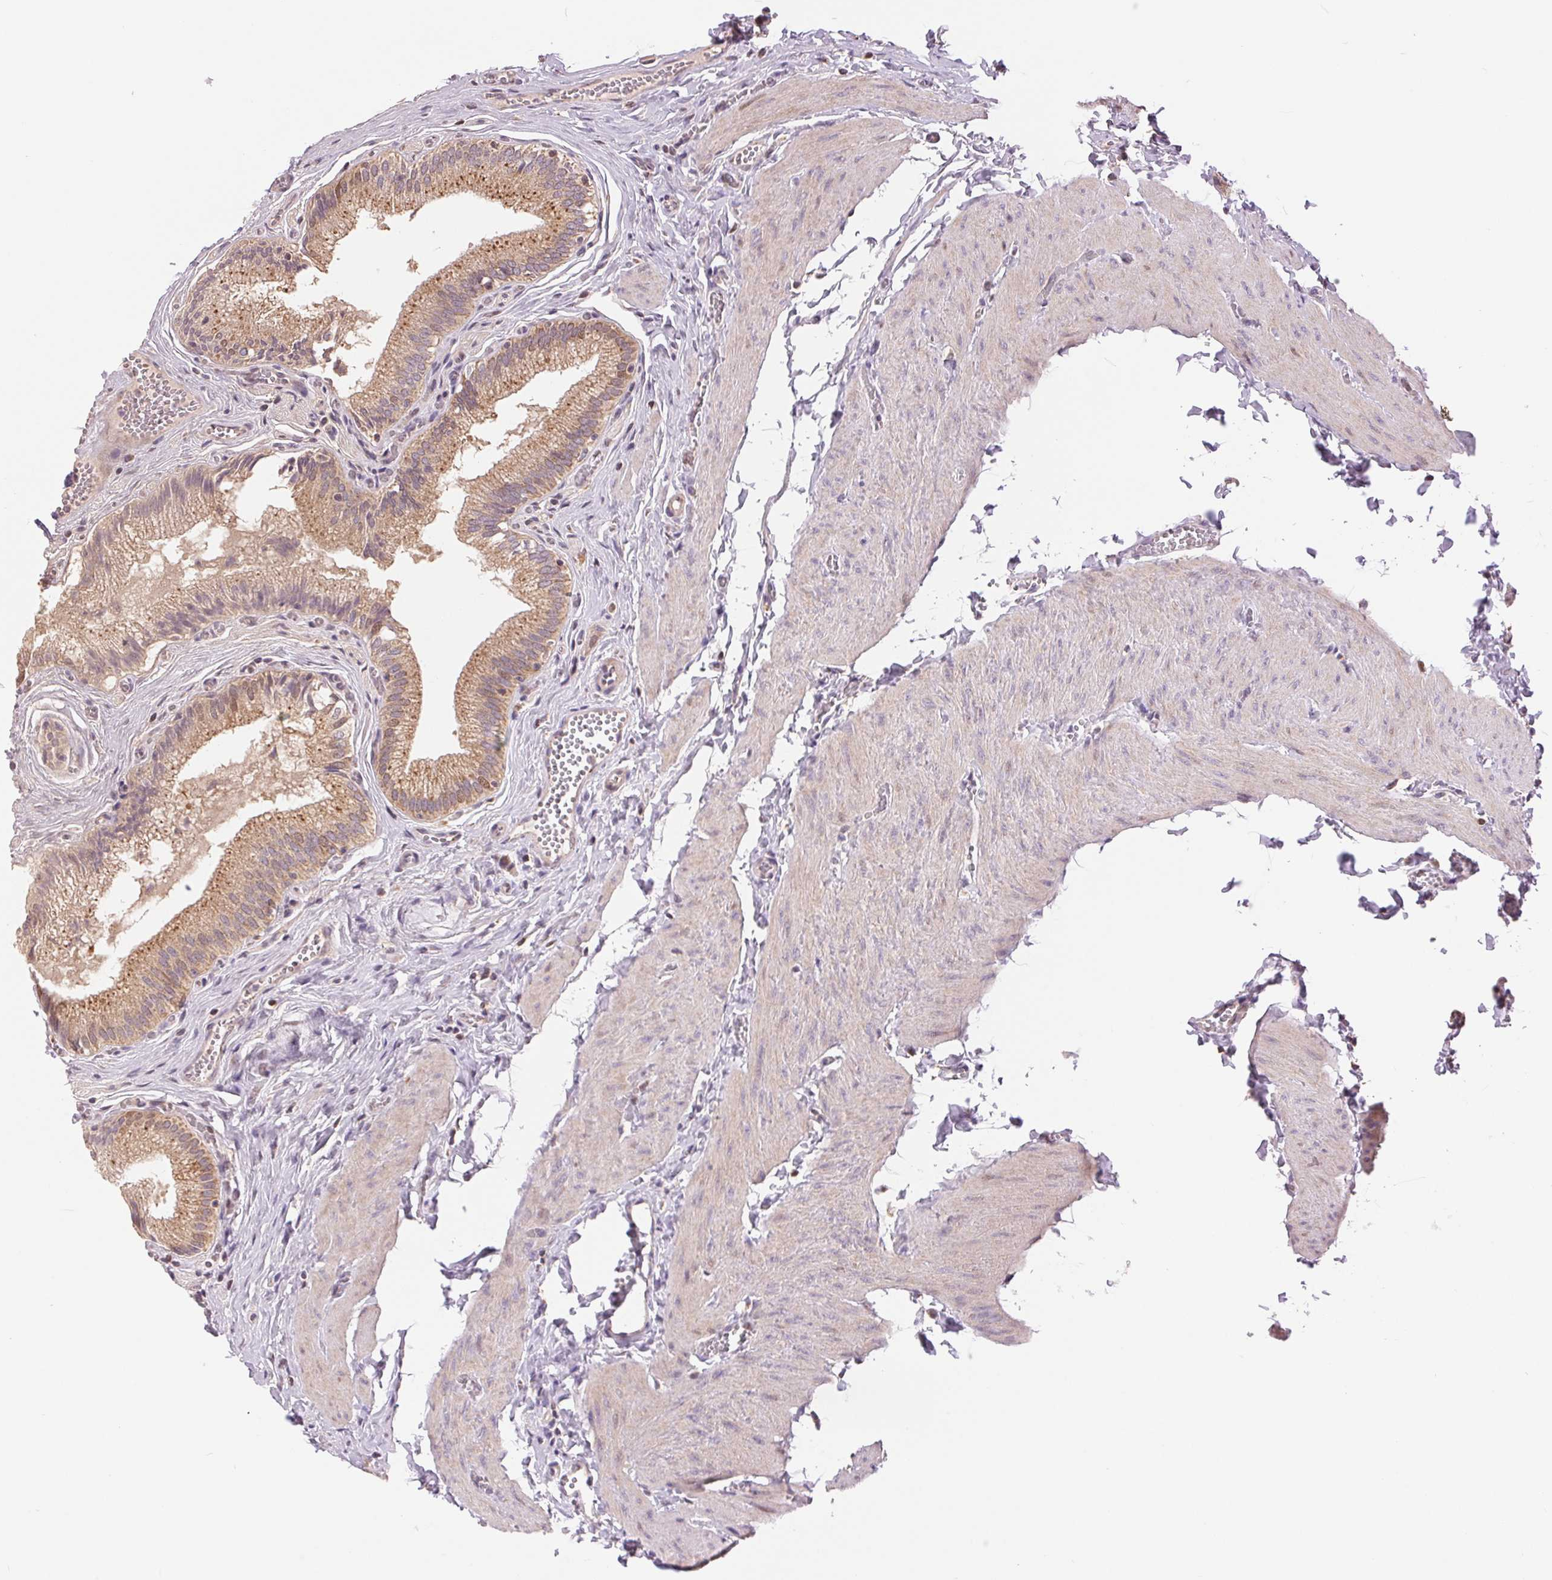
{"staining": {"intensity": "moderate", "quantity": ">75%", "location": "cytoplasmic/membranous"}, "tissue": "gallbladder", "cell_type": "Glandular cells", "image_type": "normal", "snomed": [{"axis": "morphology", "description": "Normal tissue, NOS"}, {"axis": "topography", "description": "Gallbladder"}, {"axis": "topography", "description": "Peripheral nerve tissue"}], "caption": "Normal gallbladder shows moderate cytoplasmic/membranous positivity in approximately >75% of glandular cells, visualized by immunohistochemistry.", "gene": "DGUOK", "patient": {"sex": "male", "age": 17}}